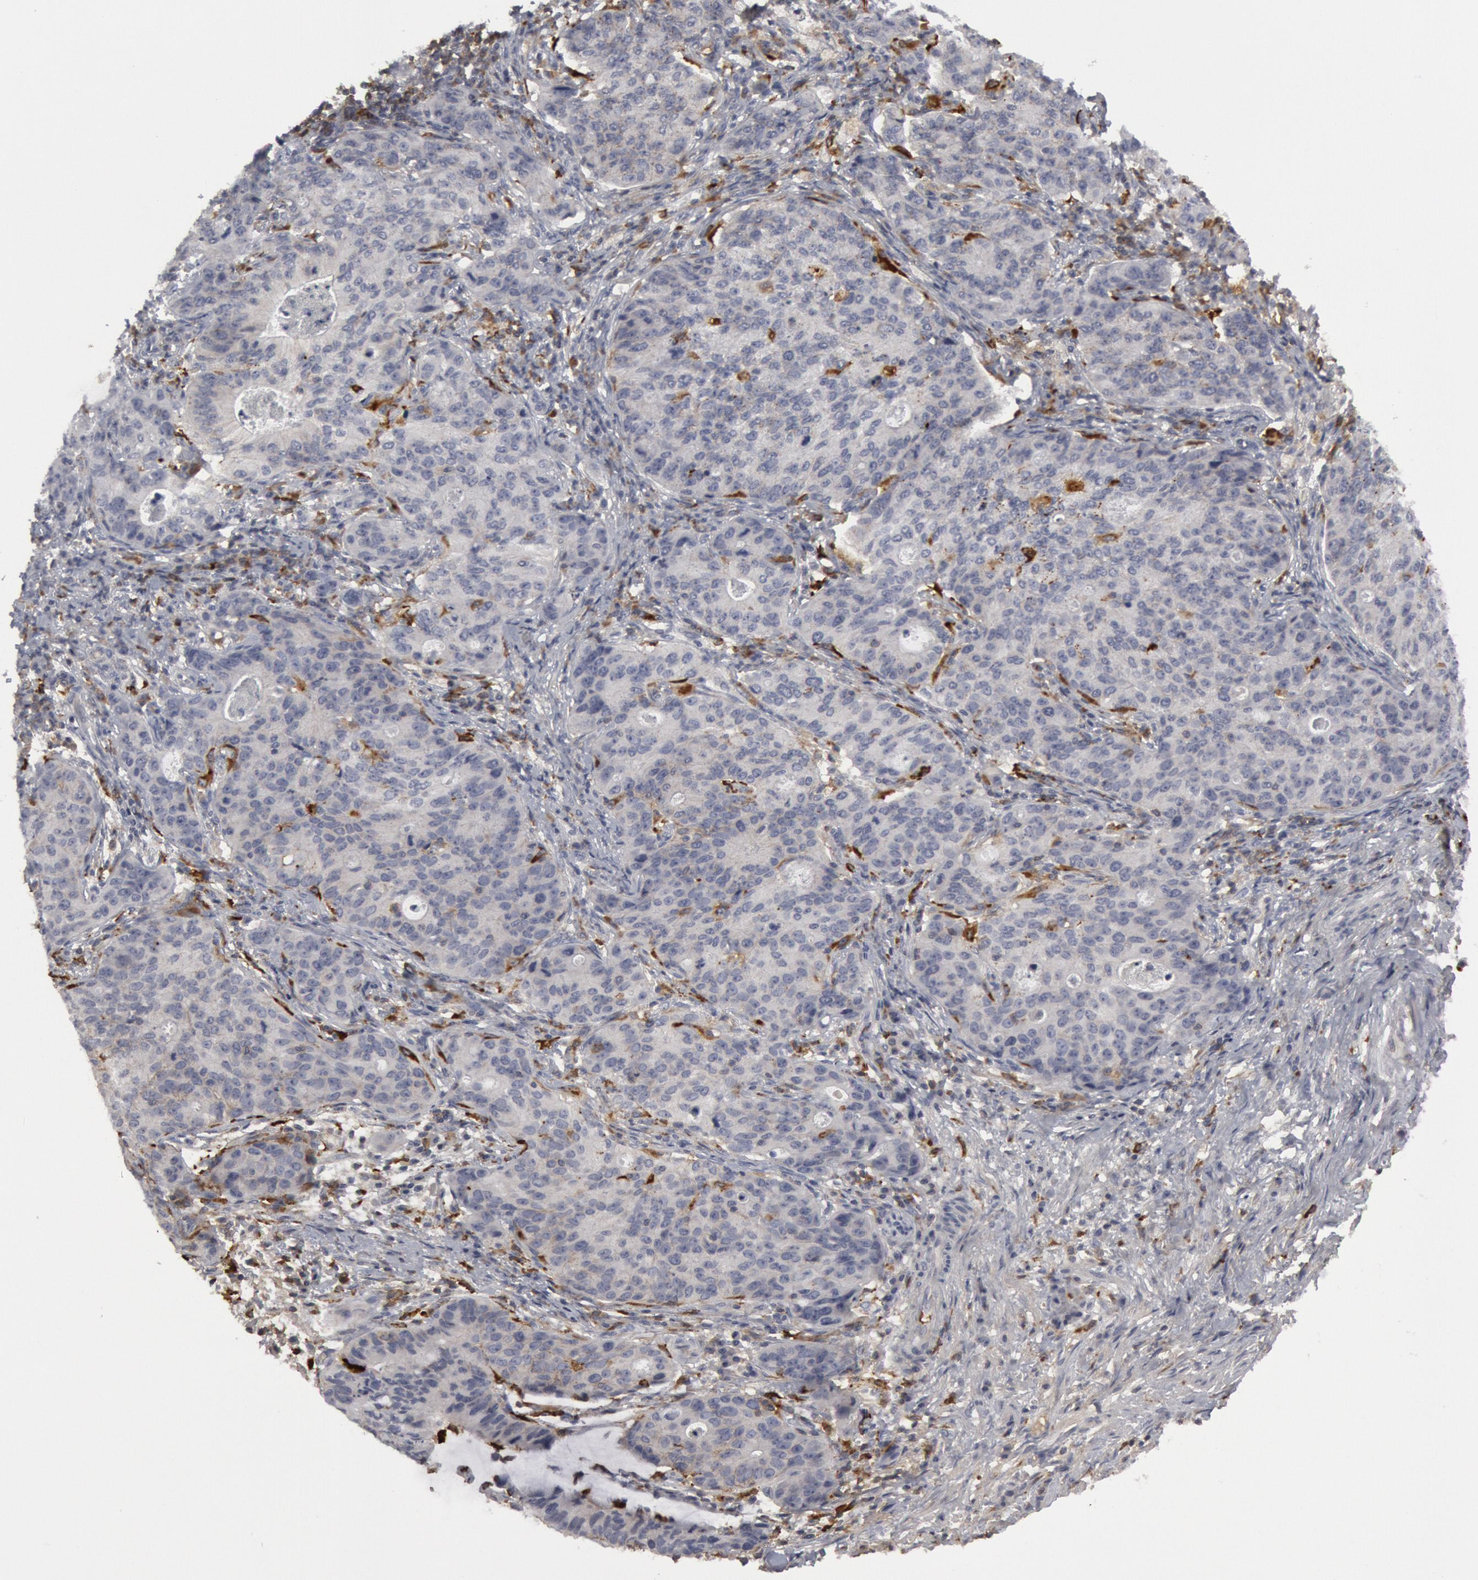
{"staining": {"intensity": "negative", "quantity": "none", "location": "none"}, "tissue": "stomach cancer", "cell_type": "Tumor cells", "image_type": "cancer", "snomed": [{"axis": "morphology", "description": "Adenocarcinoma, NOS"}, {"axis": "topography", "description": "Esophagus"}, {"axis": "topography", "description": "Stomach"}], "caption": "Tumor cells show no significant protein positivity in stomach cancer.", "gene": "C1QC", "patient": {"sex": "male", "age": 74}}